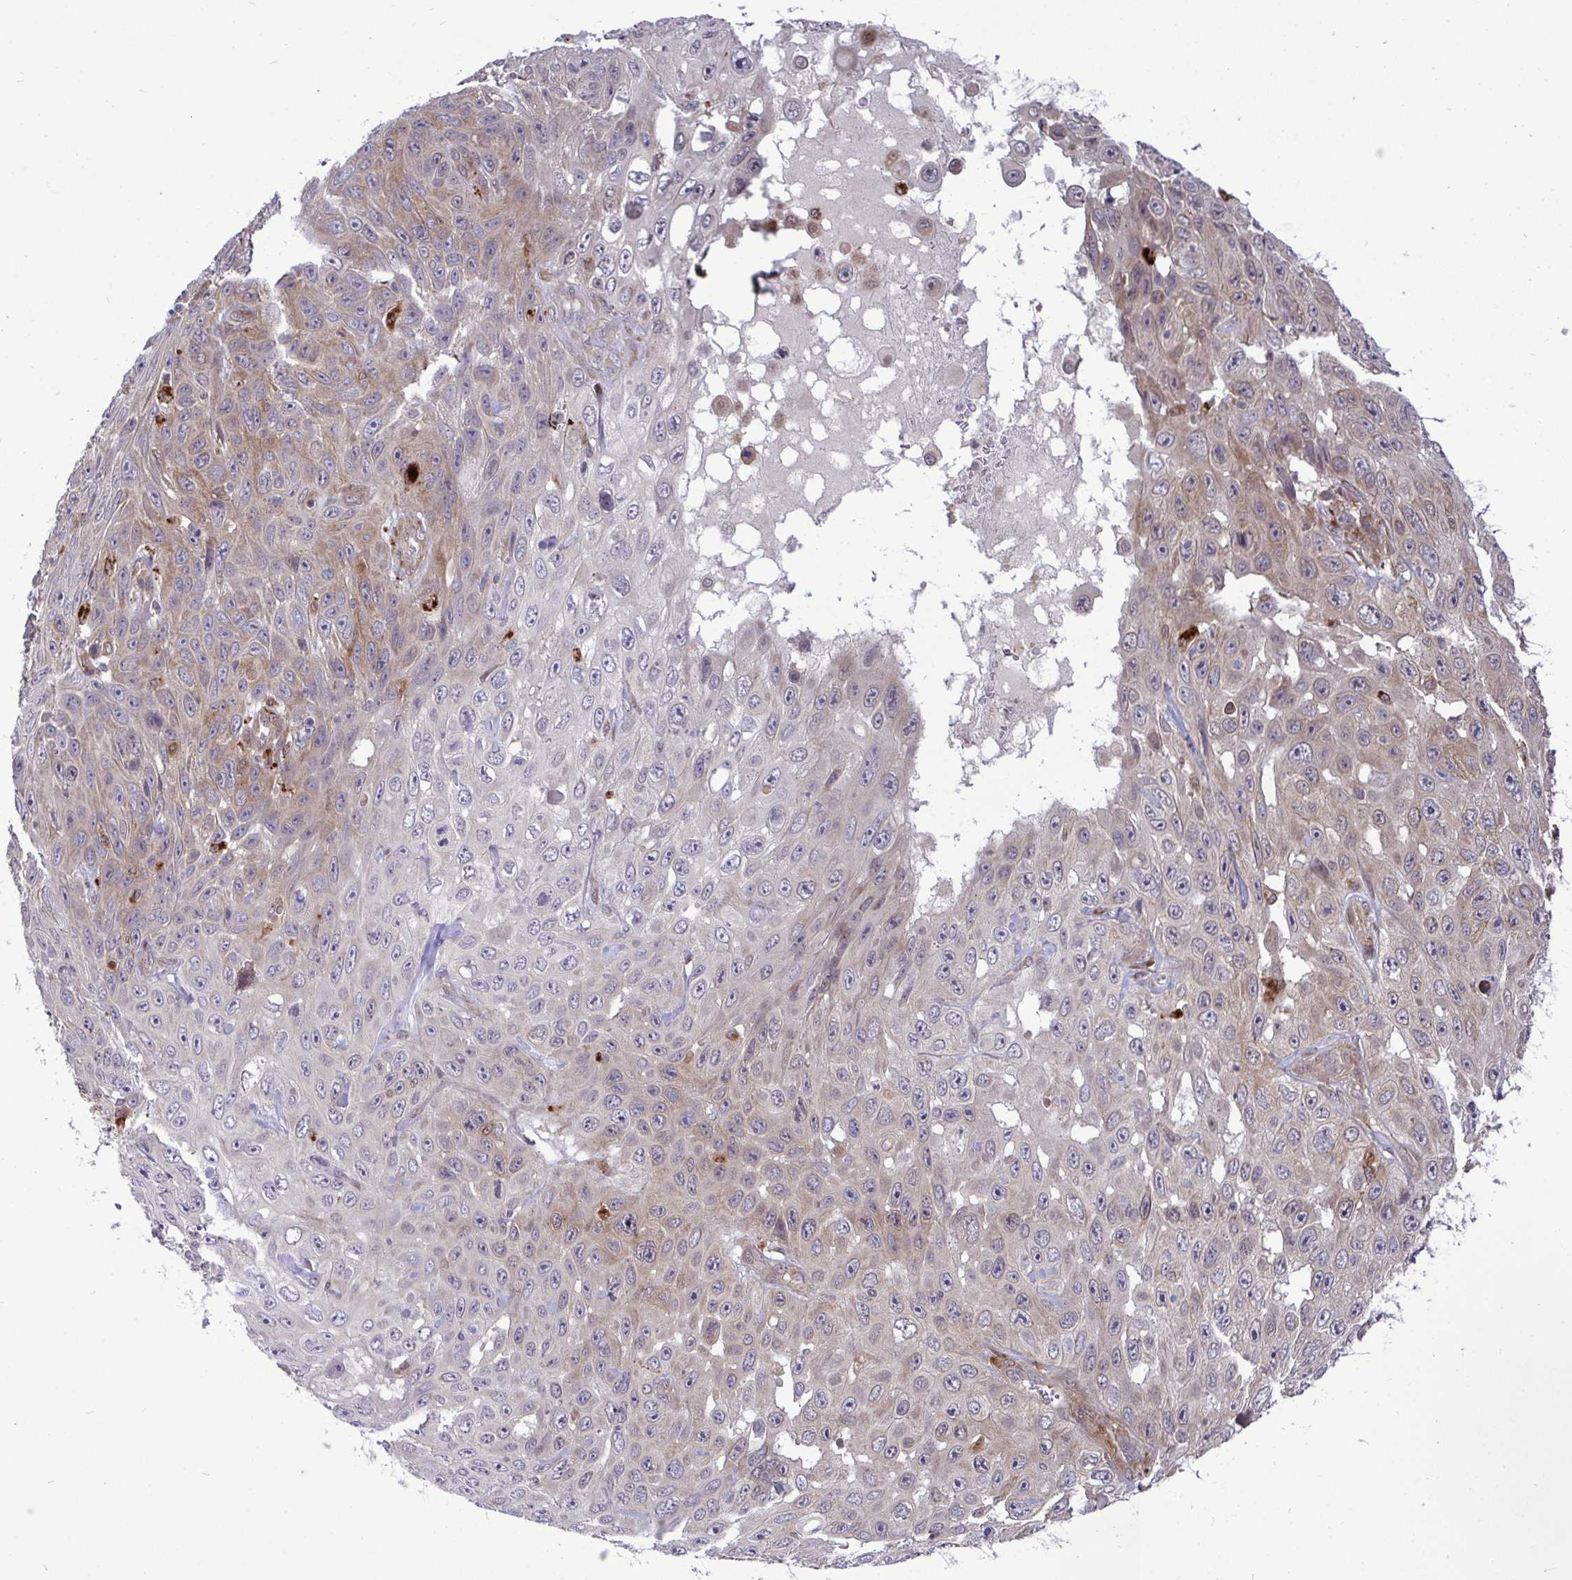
{"staining": {"intensity": "weak", "quantity": "25%-75%", "location": "cytoplasmic/membranous"}, "tissue": "skin cancer", "cell_type": "Tumor cells", "image_type": "cancer", "snomed": [{"axis": "morphology", "description": "Squamous cell carcinoma, NOS"}, {"axis": "topography", "description": "Skin"}], "caption": "This image reveals IHC staining of human skin cancer (squamous cell carcinoma), with low weak cytoplasmic/membranous expression in about 25%-75% of tumor cells.", "gene": "TRIM44", "patient": {"sex": "male", "age": 82}}